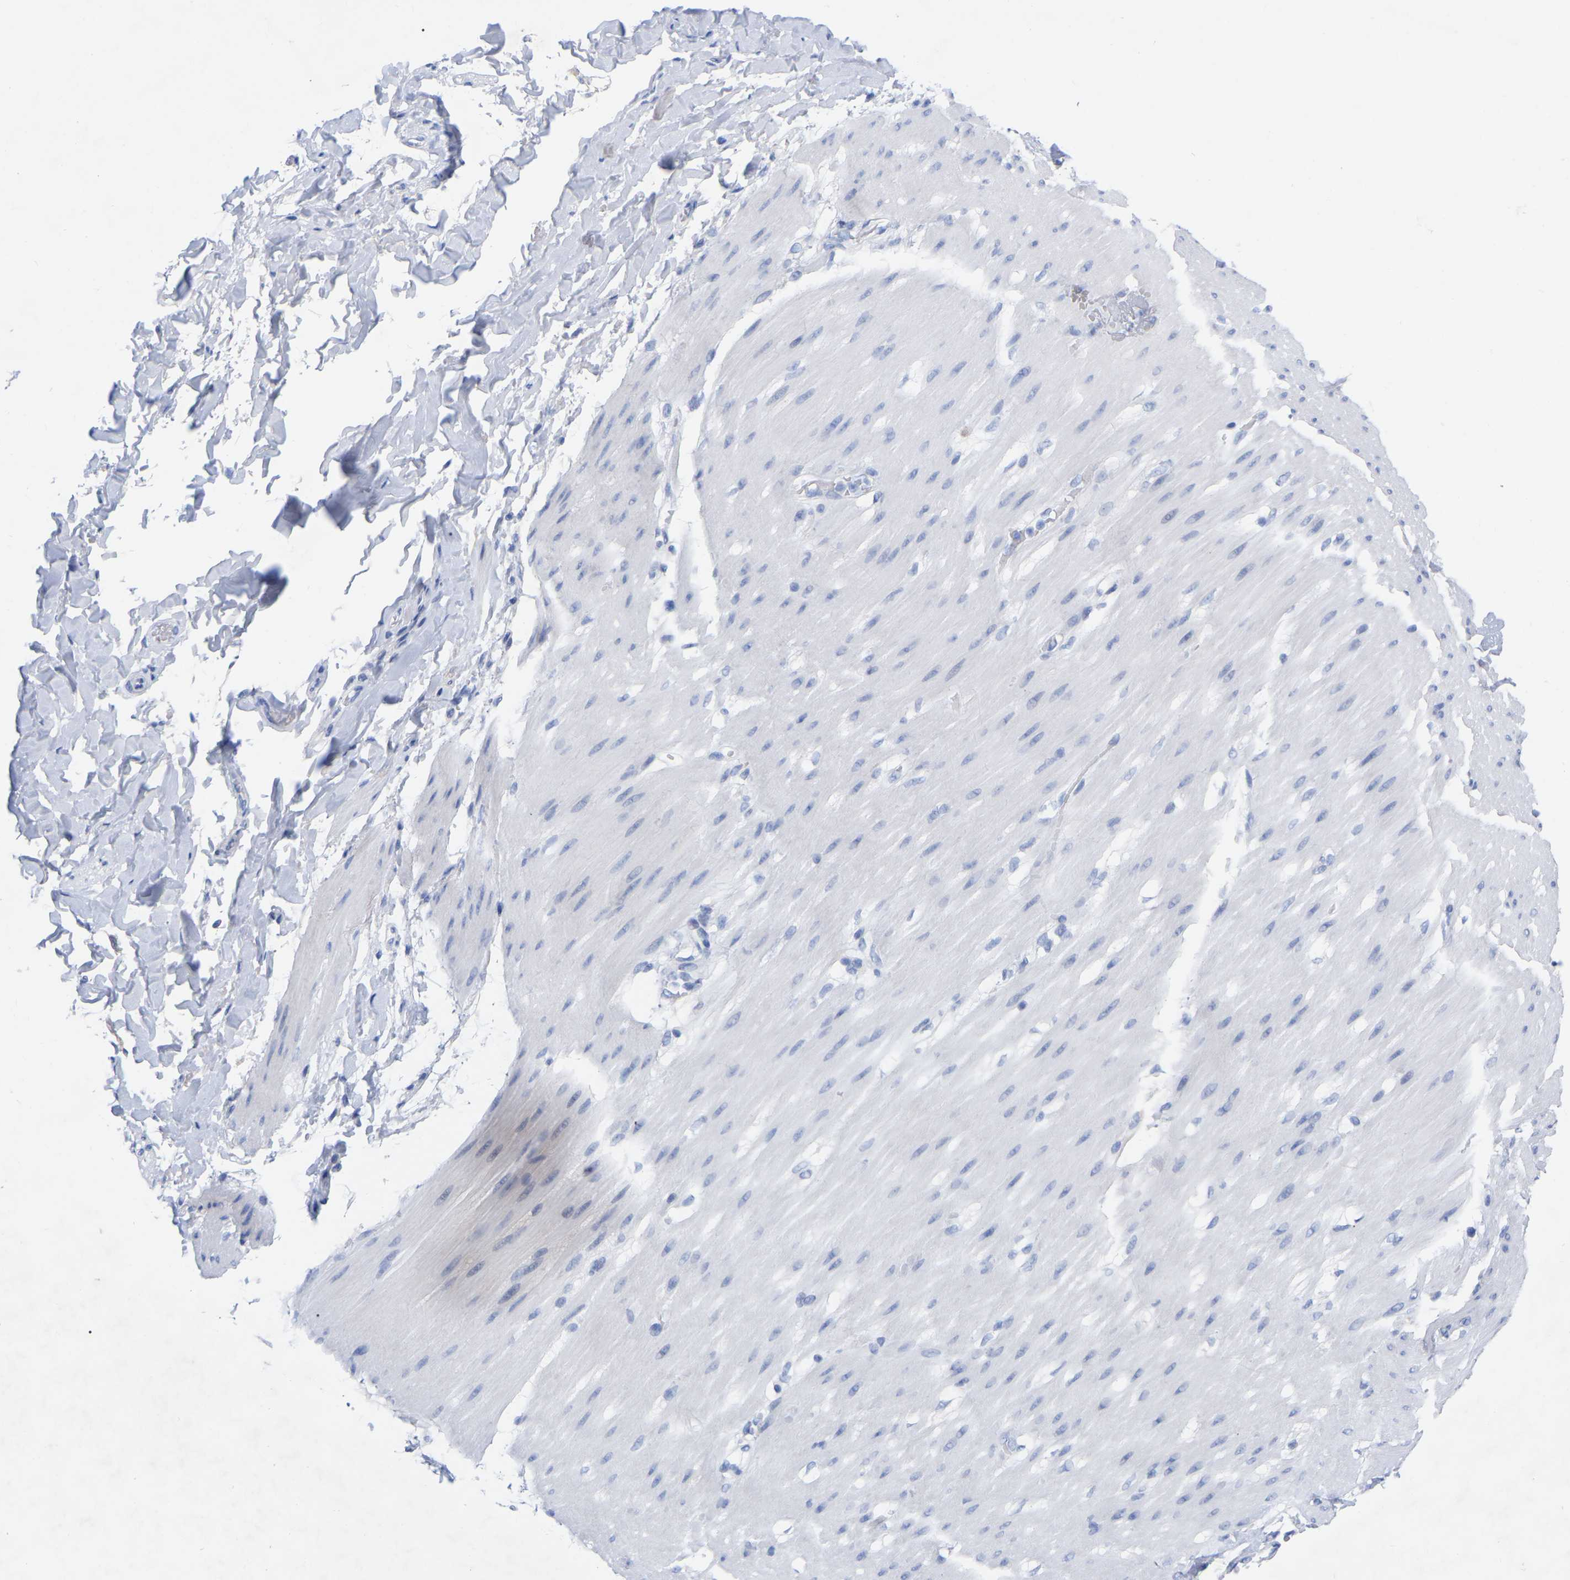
{"staining": {"intensity": "negative", "quantity": "none", "location": "none"}, "tissue": "adipose tissue", "cell_type": "Adipocytes", "image_type": "normal", "snomed": [{"axis": "morphology", "description": "Normal tissue, NOS"}, {"axis": "morphology", "description": "Adenocarcinoma, NOS"}, {"axis": "topography", "description": "Duodenum"}, {"axis": "topography", "description": "Peripheral nerve tissue"}], "caption": "An IHC photomicrograph of benign adipose tissue is shown. There is no staining in adipocytes of adipose tissue.", "gene": "ZNF629", "patient": {"sex": "female", "age": 60}}